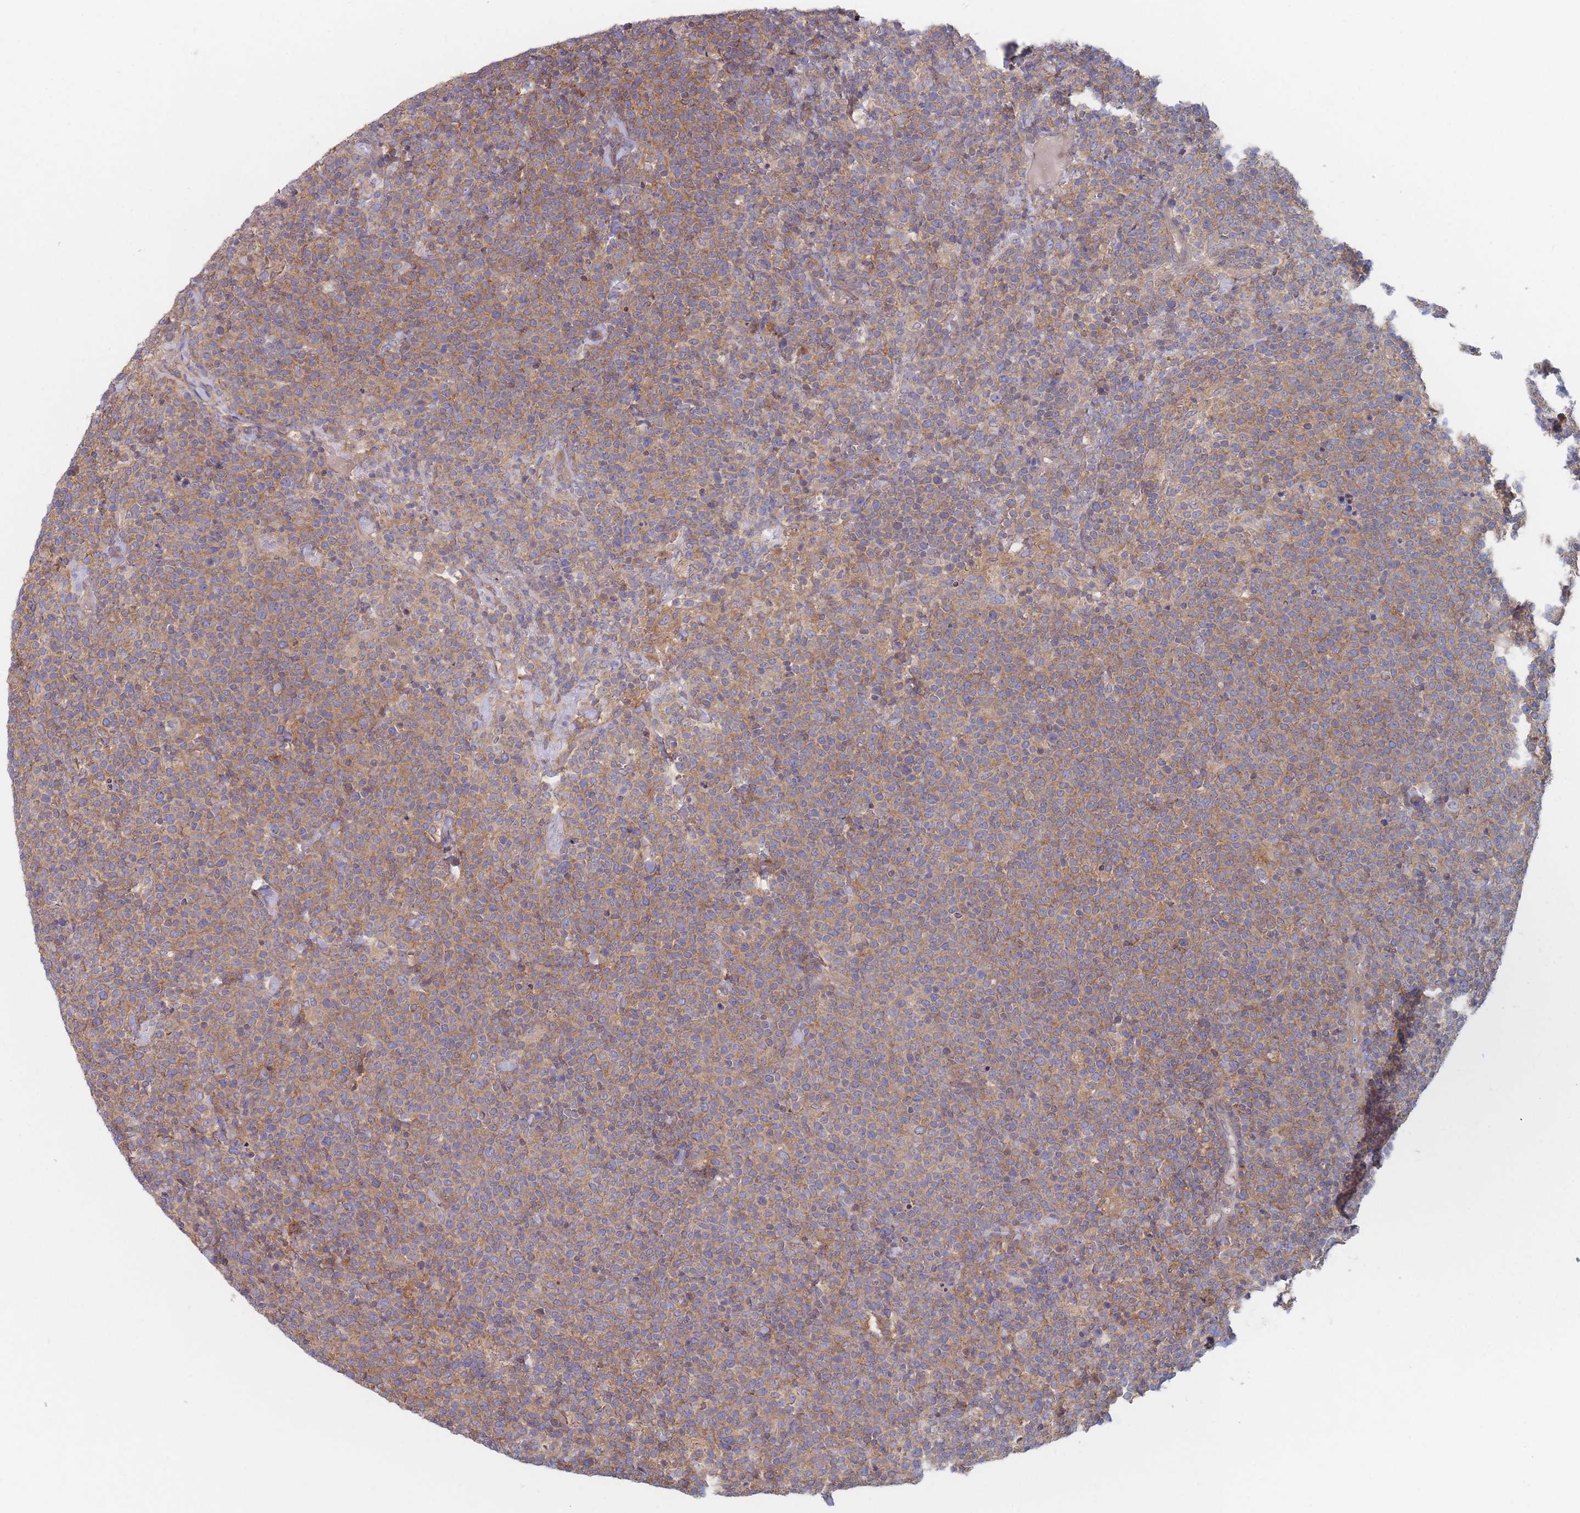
{"staining": {"intensity": "moderate", "quantity": ">75%", "location": "cytoplasmic/membranous"}, "tissue": "lymphoma", "cell_type": "Tumor cells", "image_type": "cancer", "snomed": [{"axis": "morphology", "description": "Malignant lymphoma, non-Hodgkin's type, High grade"}, {"axis": "topography", "description": "Lymph node"}], "caption": "Moderate cytoplasmic/membranous staining is seen in approximately >75% of tumor cells in malignant lymphoma, non-Hodgkin's type (high-grade).", "gene": "EFCC1", "patient": {"sex": "male", "age": 61}}